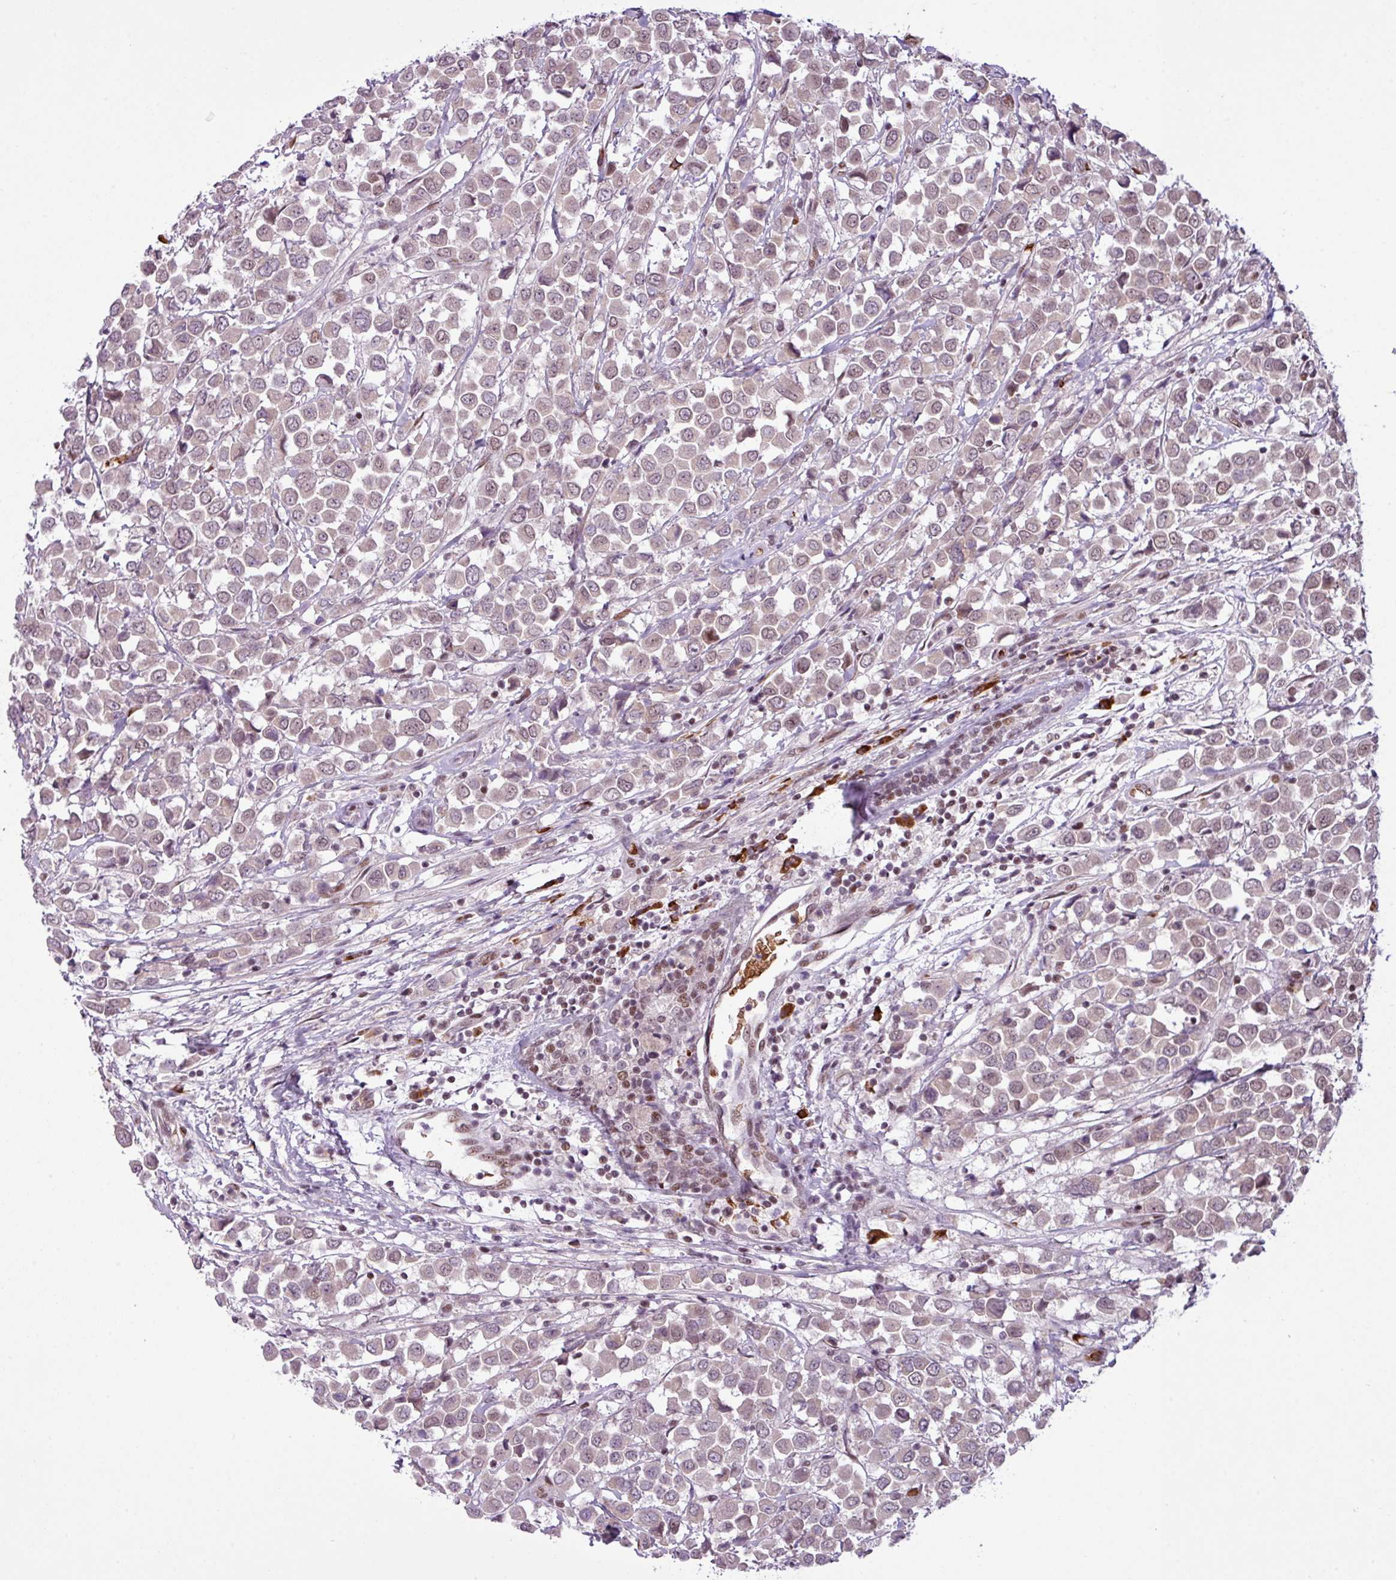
{"staining": {"intensity": "weak", "quantity": "<25%", "location": "nuclear"}, "tissue": "breast cancer", "cell_type": "Tumor cells", "image_type": "cancer", "snomed": [{"axis": "morphology", "description": "Duct carcinoma"}, {"axis": "topography", "description": "Breast"}], "caption": "High power microscopy micrograph of an IHC micrograph of breast cancer (intraductal carcinoma), revealing no significant staining in tumor cells. (Immunohistochemistry, brightfield microscopy, high magnification).", "gene": "PRDM5", "patient": {"sex": "female", "age": 61}}